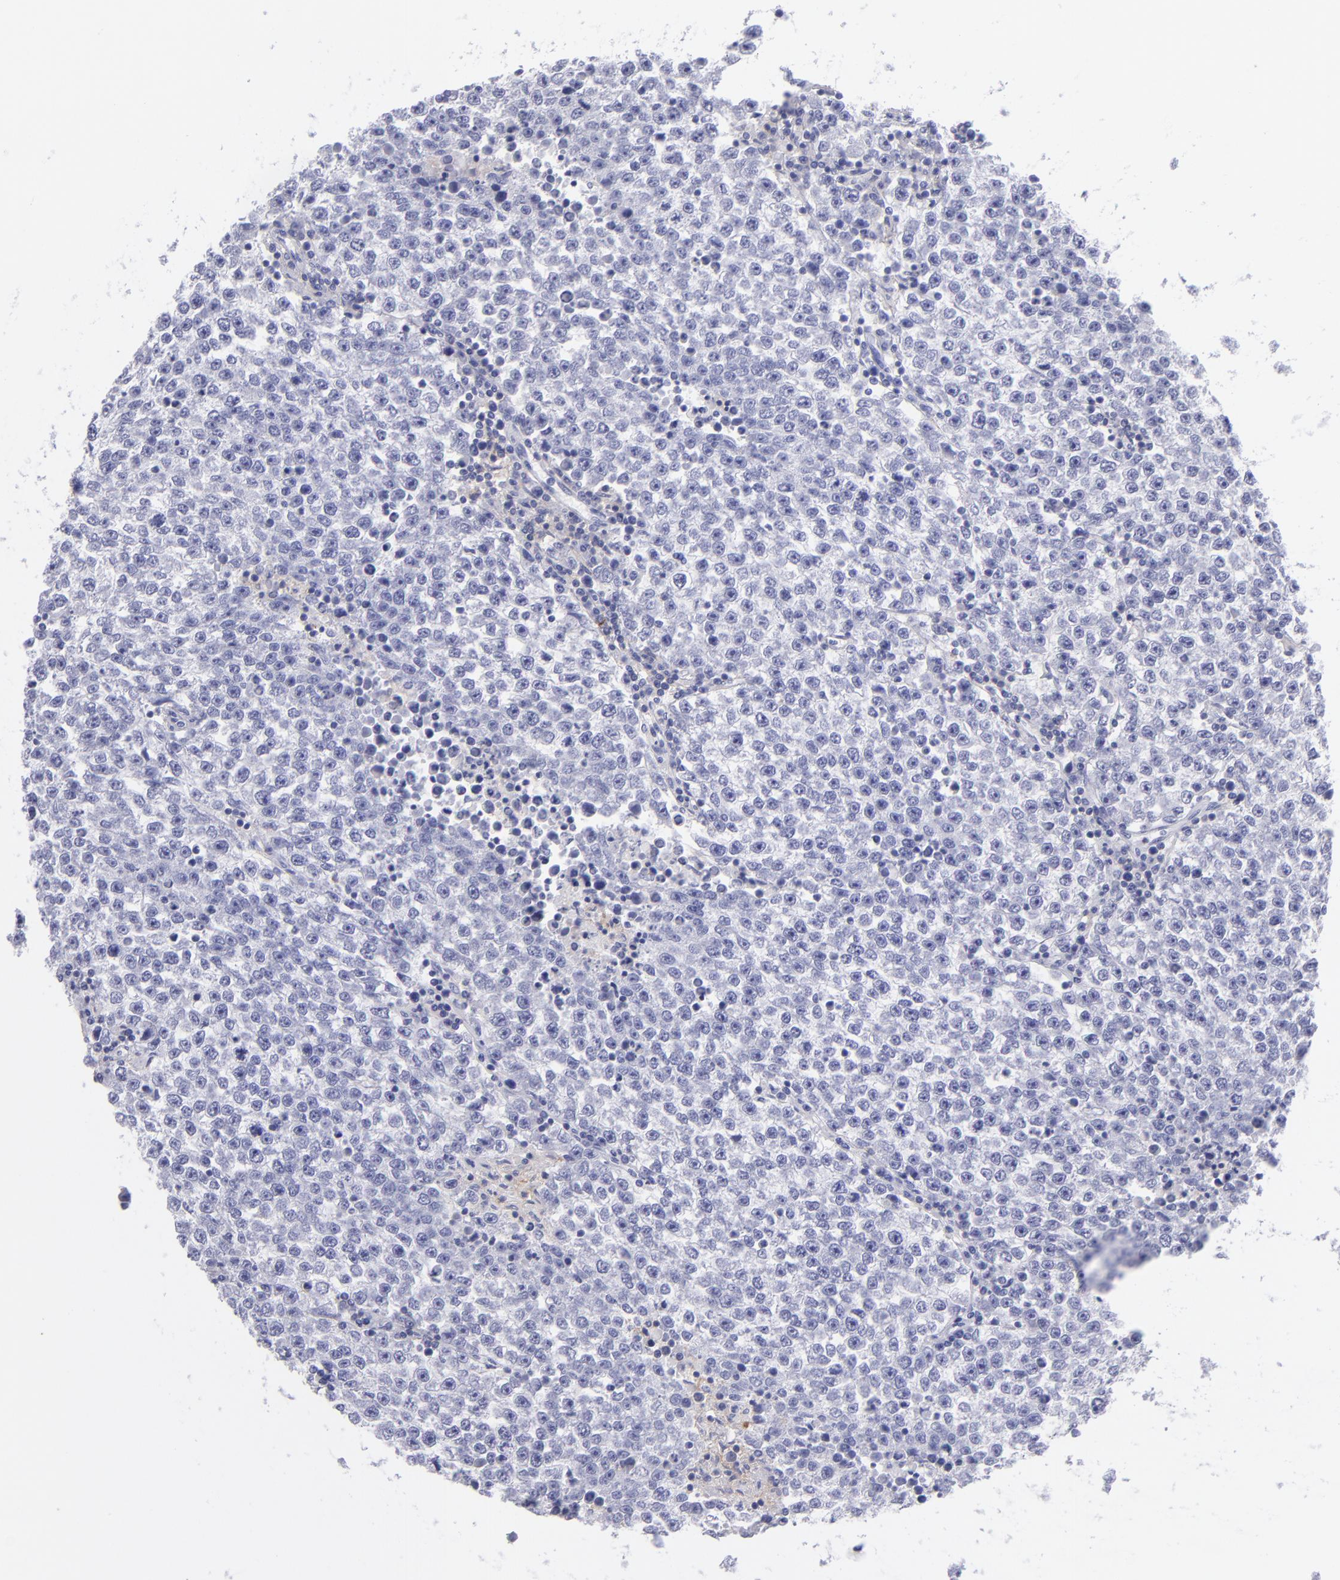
{"staining": {"intensity": "negative", "quantity": "none", "location": "none"}, "tissue": "testis cancer", "cell_type": "Tumor cells", "image_type": "cancer", "snomed": [{"axis": "morphology", "description": "Seminoma, NOS"}, {"axis": "topography", "description": "Testis"}], "caption": "Histopathology image shows no significant protein staining in tumor cells of seminoma (testis). (DAB (3,3'-diaminobenzidine) IHC visualized using brightfield microscopy, high magnification).", "gene": "CD82", "patient": {"sex": "male", "age": 36}}